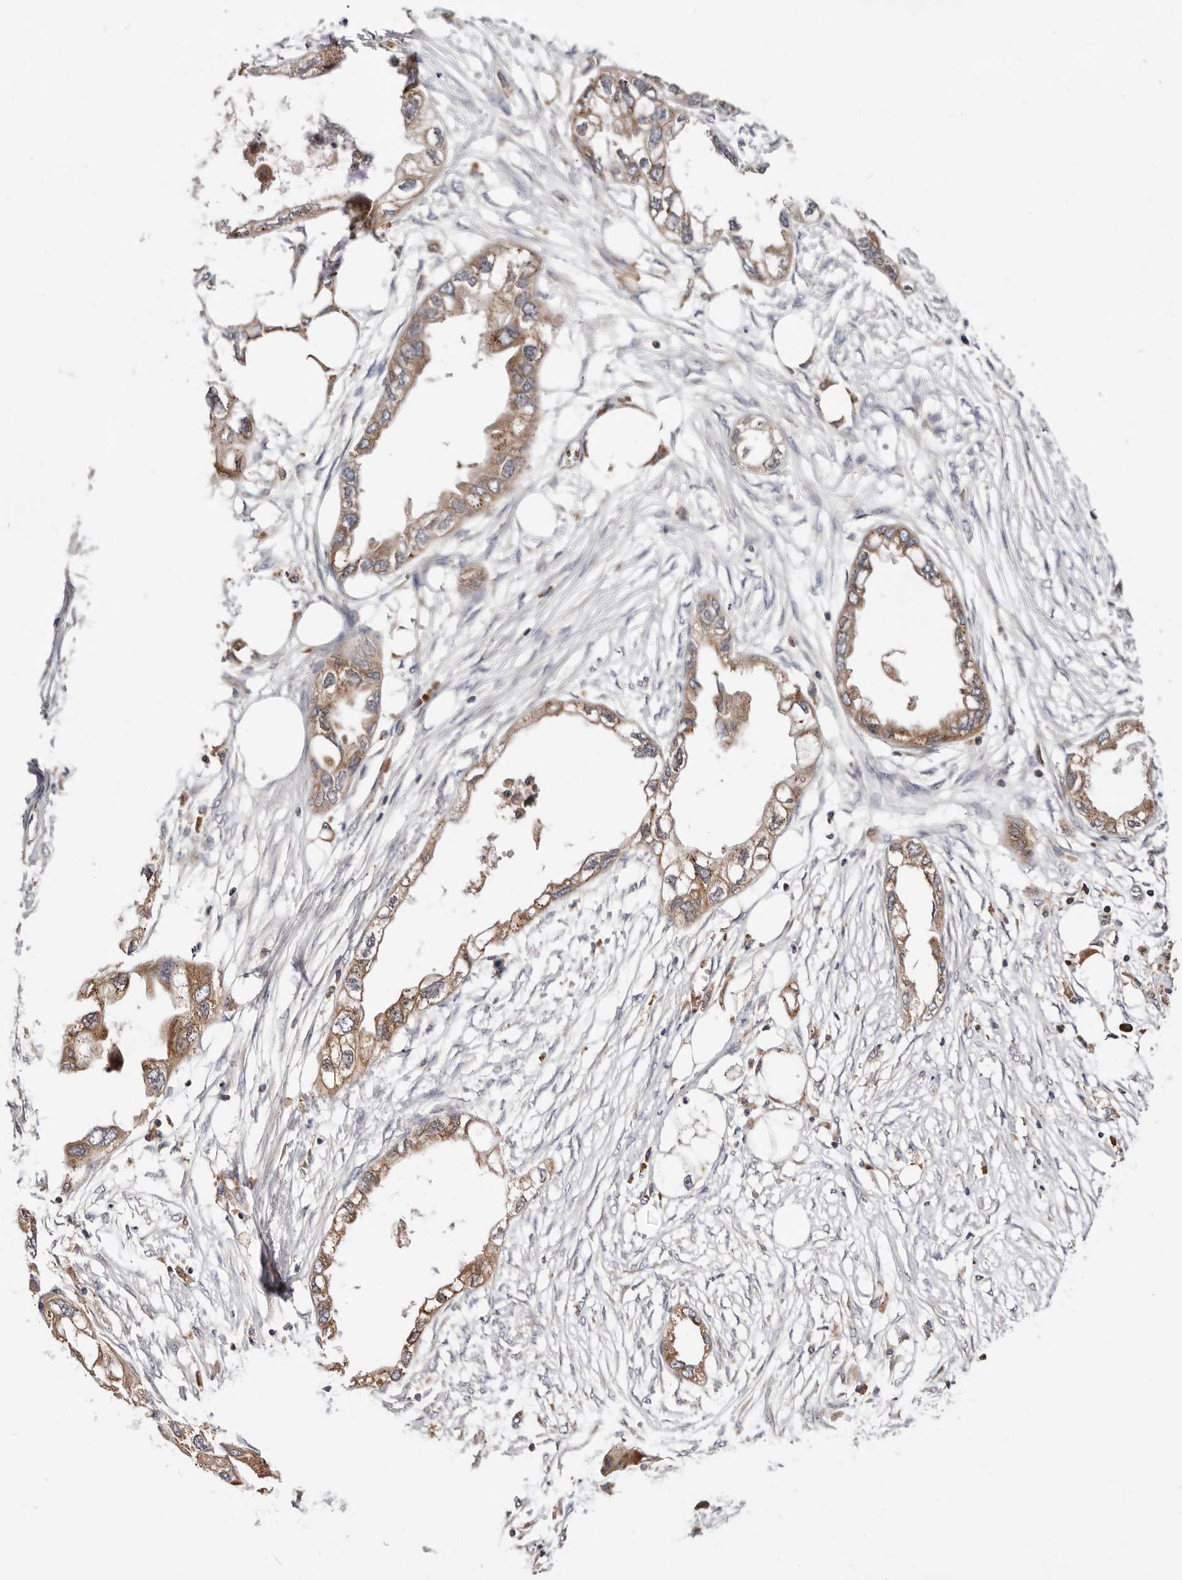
{"staining": {"intensity": "moderate", "quantity": ">75%", "location": "cytoplasmic/membranous"}, "tissue": "endometrial cancer", "cell_type": "Tumor cells", "image_type": "cancer", "snomed": [{"axis": "morphology", "description": "Adenocarcinoma, NOS"}, {"axis": "morphology", "description": "Adenocarcinoma, metastatic, NOS"}, {"axis": "topography", "description": "Adipose tissue"}, {"axis": "topography", "description": "Endometrium"}], "caption": "A medium amount of moderate cytoplasmic/membranous expression is present in about >75% of tumor cells in endometrial cancer tissue. (Stains: DAB (3,3'-diaminobenzidine) in brown, nuclei in blue, Microscopy: brightfield microscopy at high magnification).", "gene": "RNF213", "patient": {"sex": "female", "age": 67}}